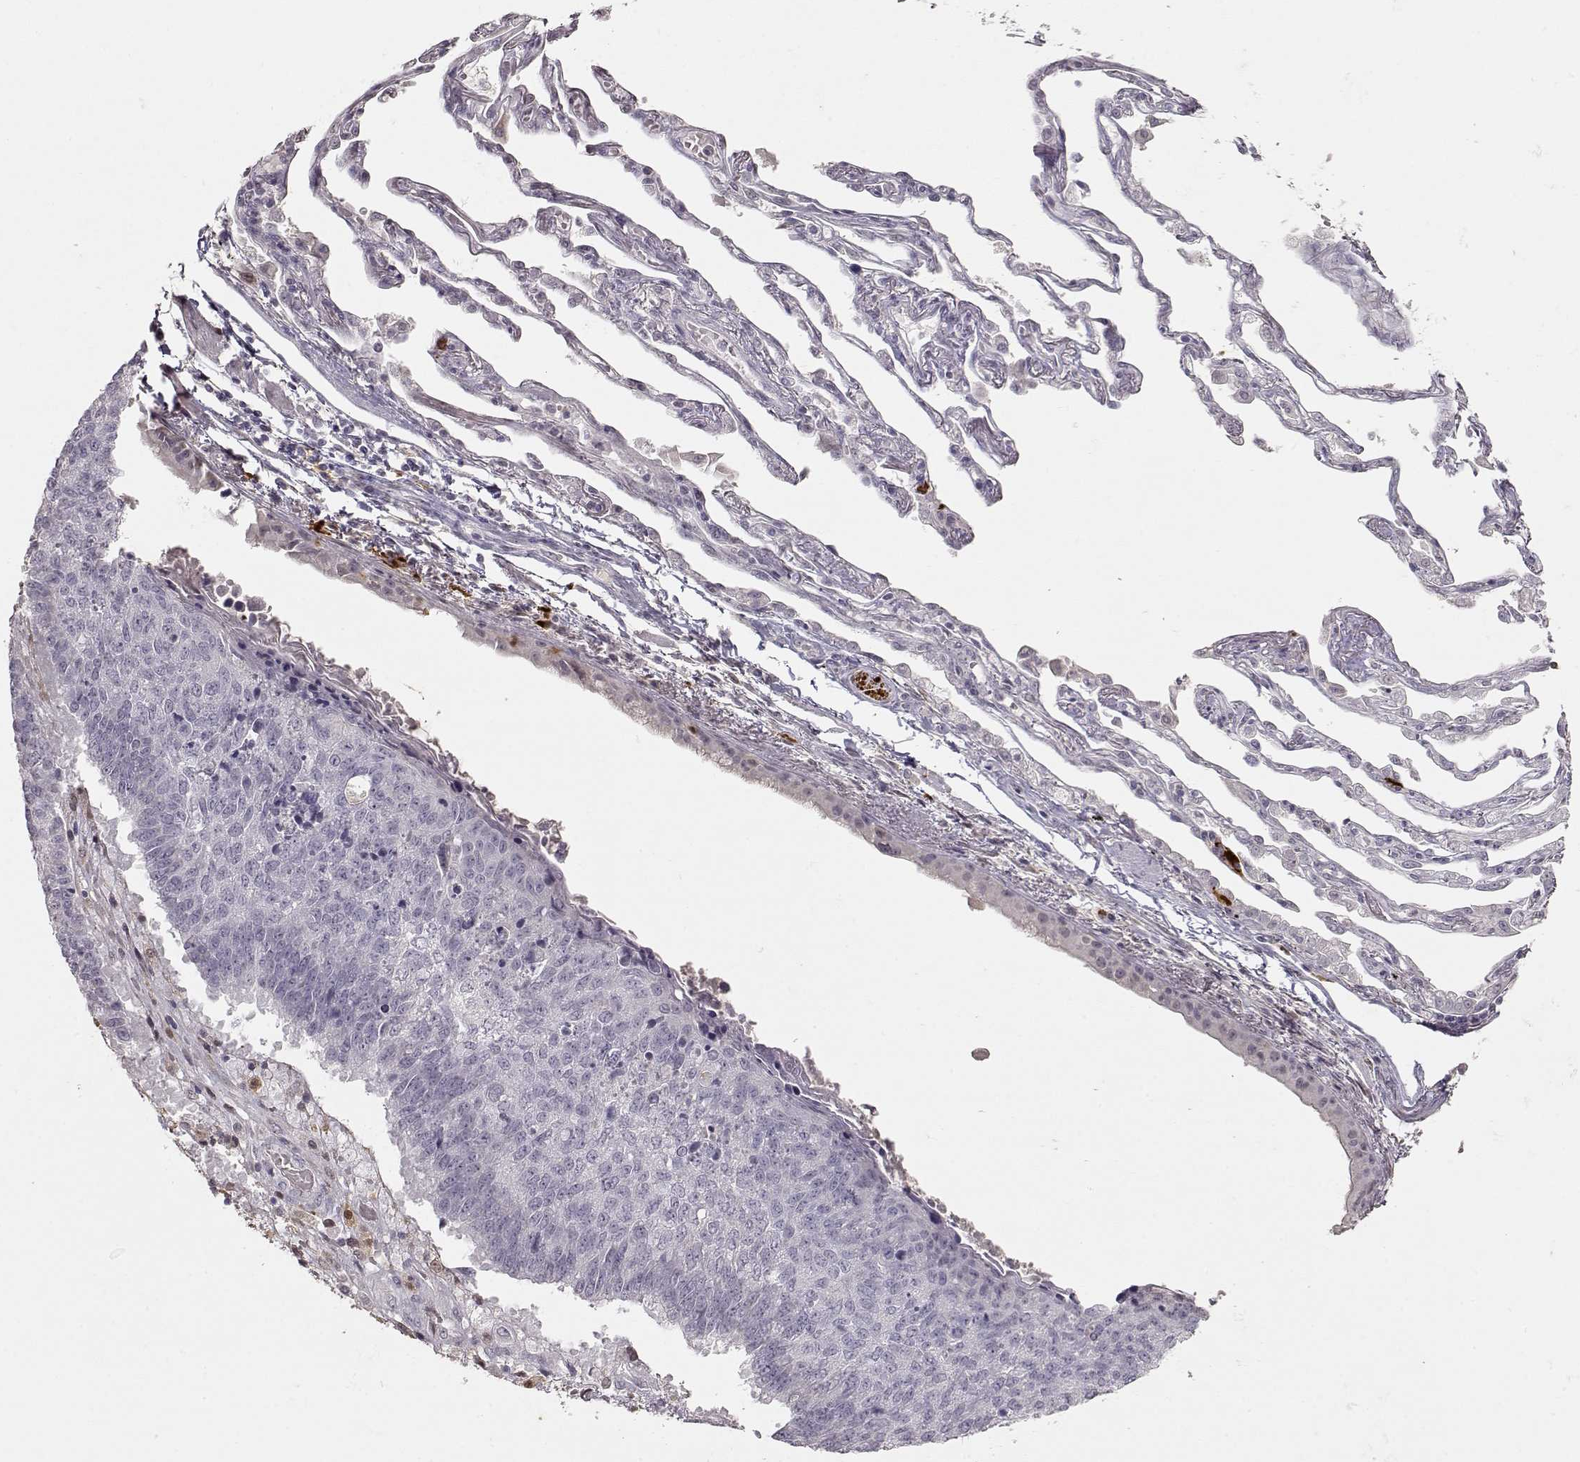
{"staining": {"intensity": "negative", "quantity": "none", "location": "none"}, "tissue": "lung cancer", "cell_type": "Tumor cells", "image_type": "cancer", "snomed": [{"axis": "morphology", "description": "Squamous cell carcinoma, NOS"}, {"axis": "topography", "description": "Lung"}], "caption": "Protein analysis of lung cancer shows no significant staining in tumor cells.", "gene": "S100B", "patient": {"sex": "male", "age": 73}}